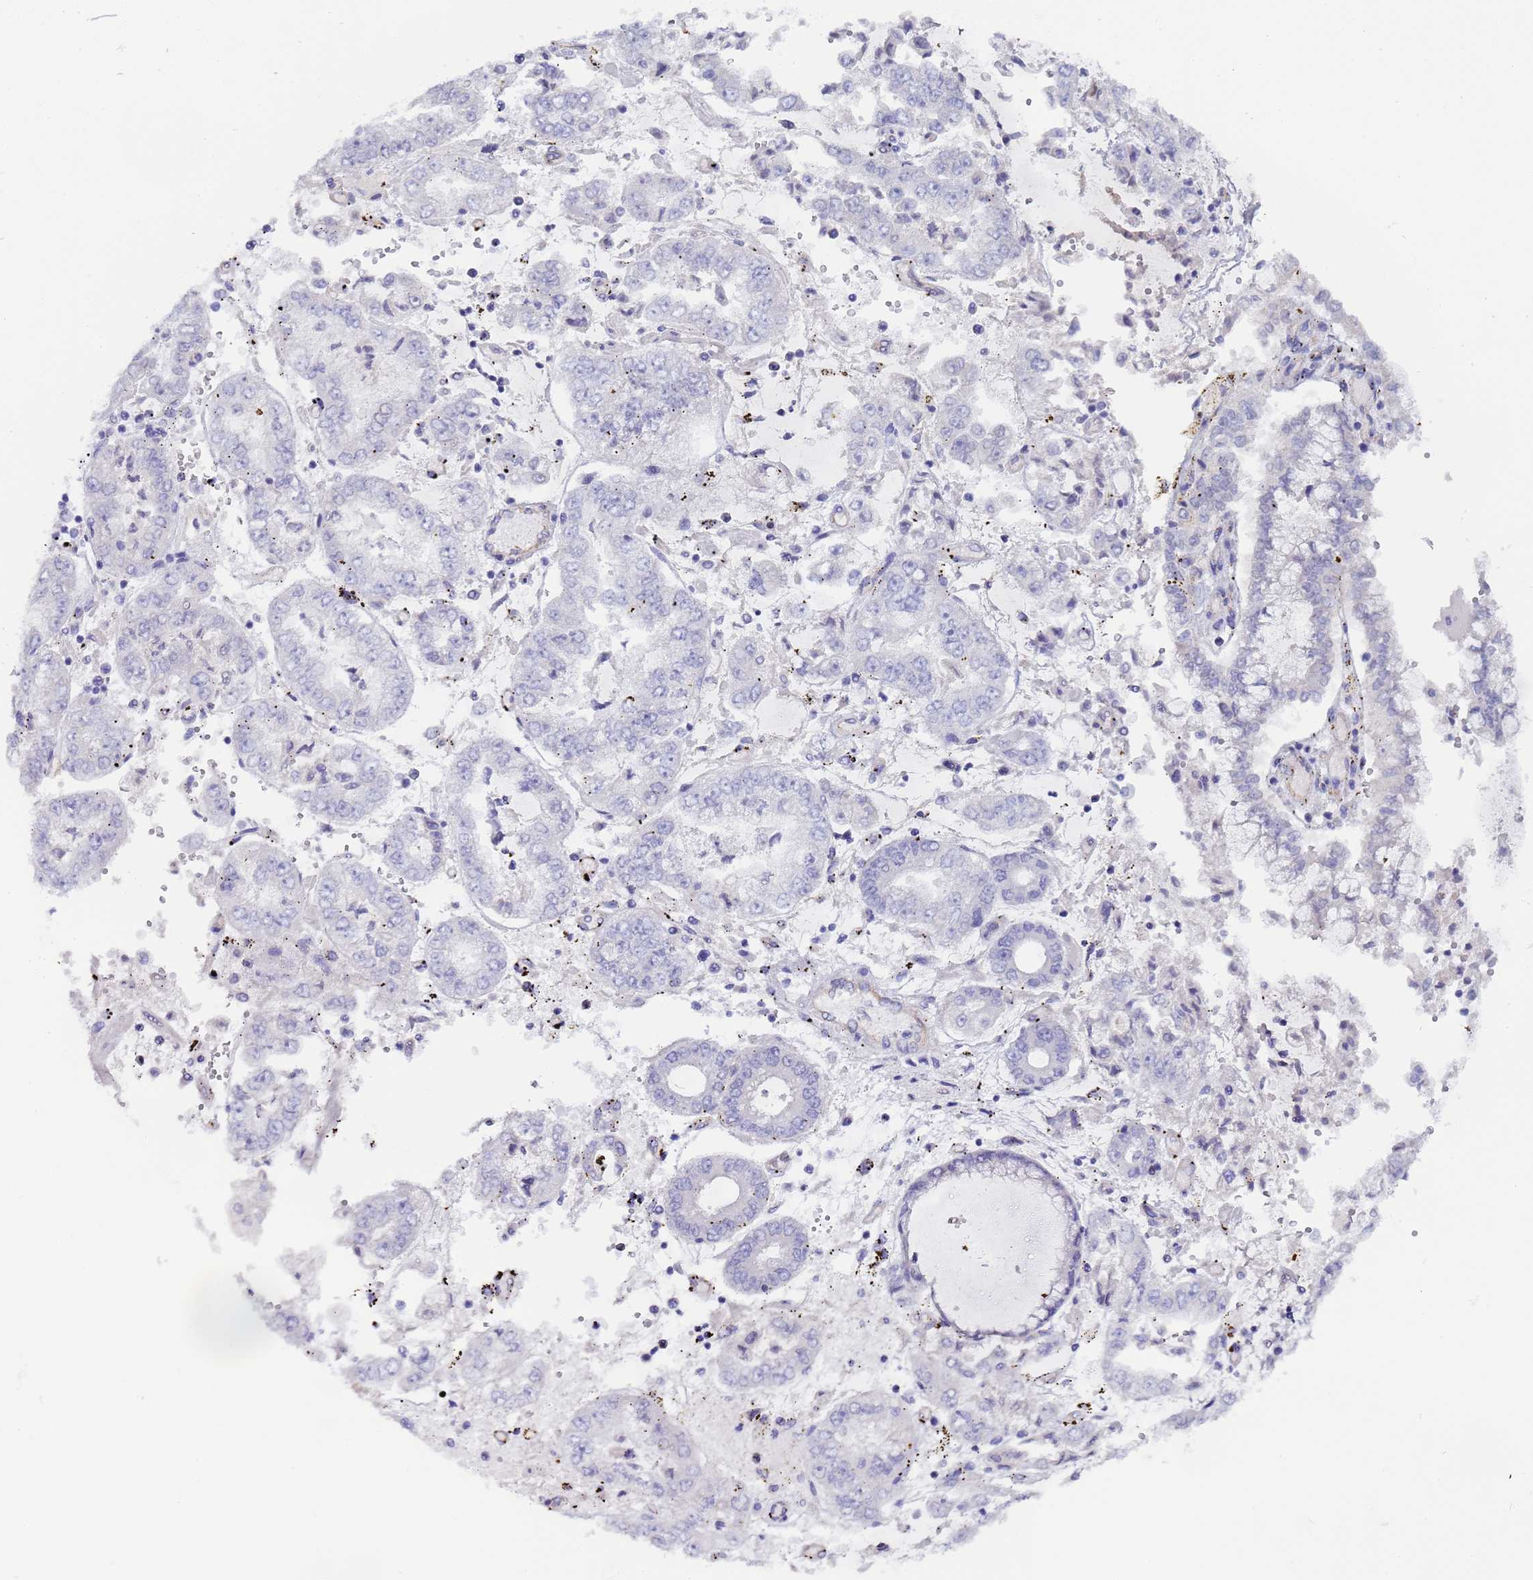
{"staining": {"intensity": "negative", "quantity": "none", "location": "none"}, "tissue": "stomach cancer", "cell_type": "Tumor cells", "image_type": "cancer", "snomed": [{"axis": "morphology", "description": "Adenocarcinoma, NOS"}, {"axis": "topography", "description": "Stomach"}], "caption": "Immunohistochemistry of human stomach adenocarcinoma reveals no positivity in tumor cells.", "gene": "CTRC", "patient": {"sex": "male", "age": 76}}